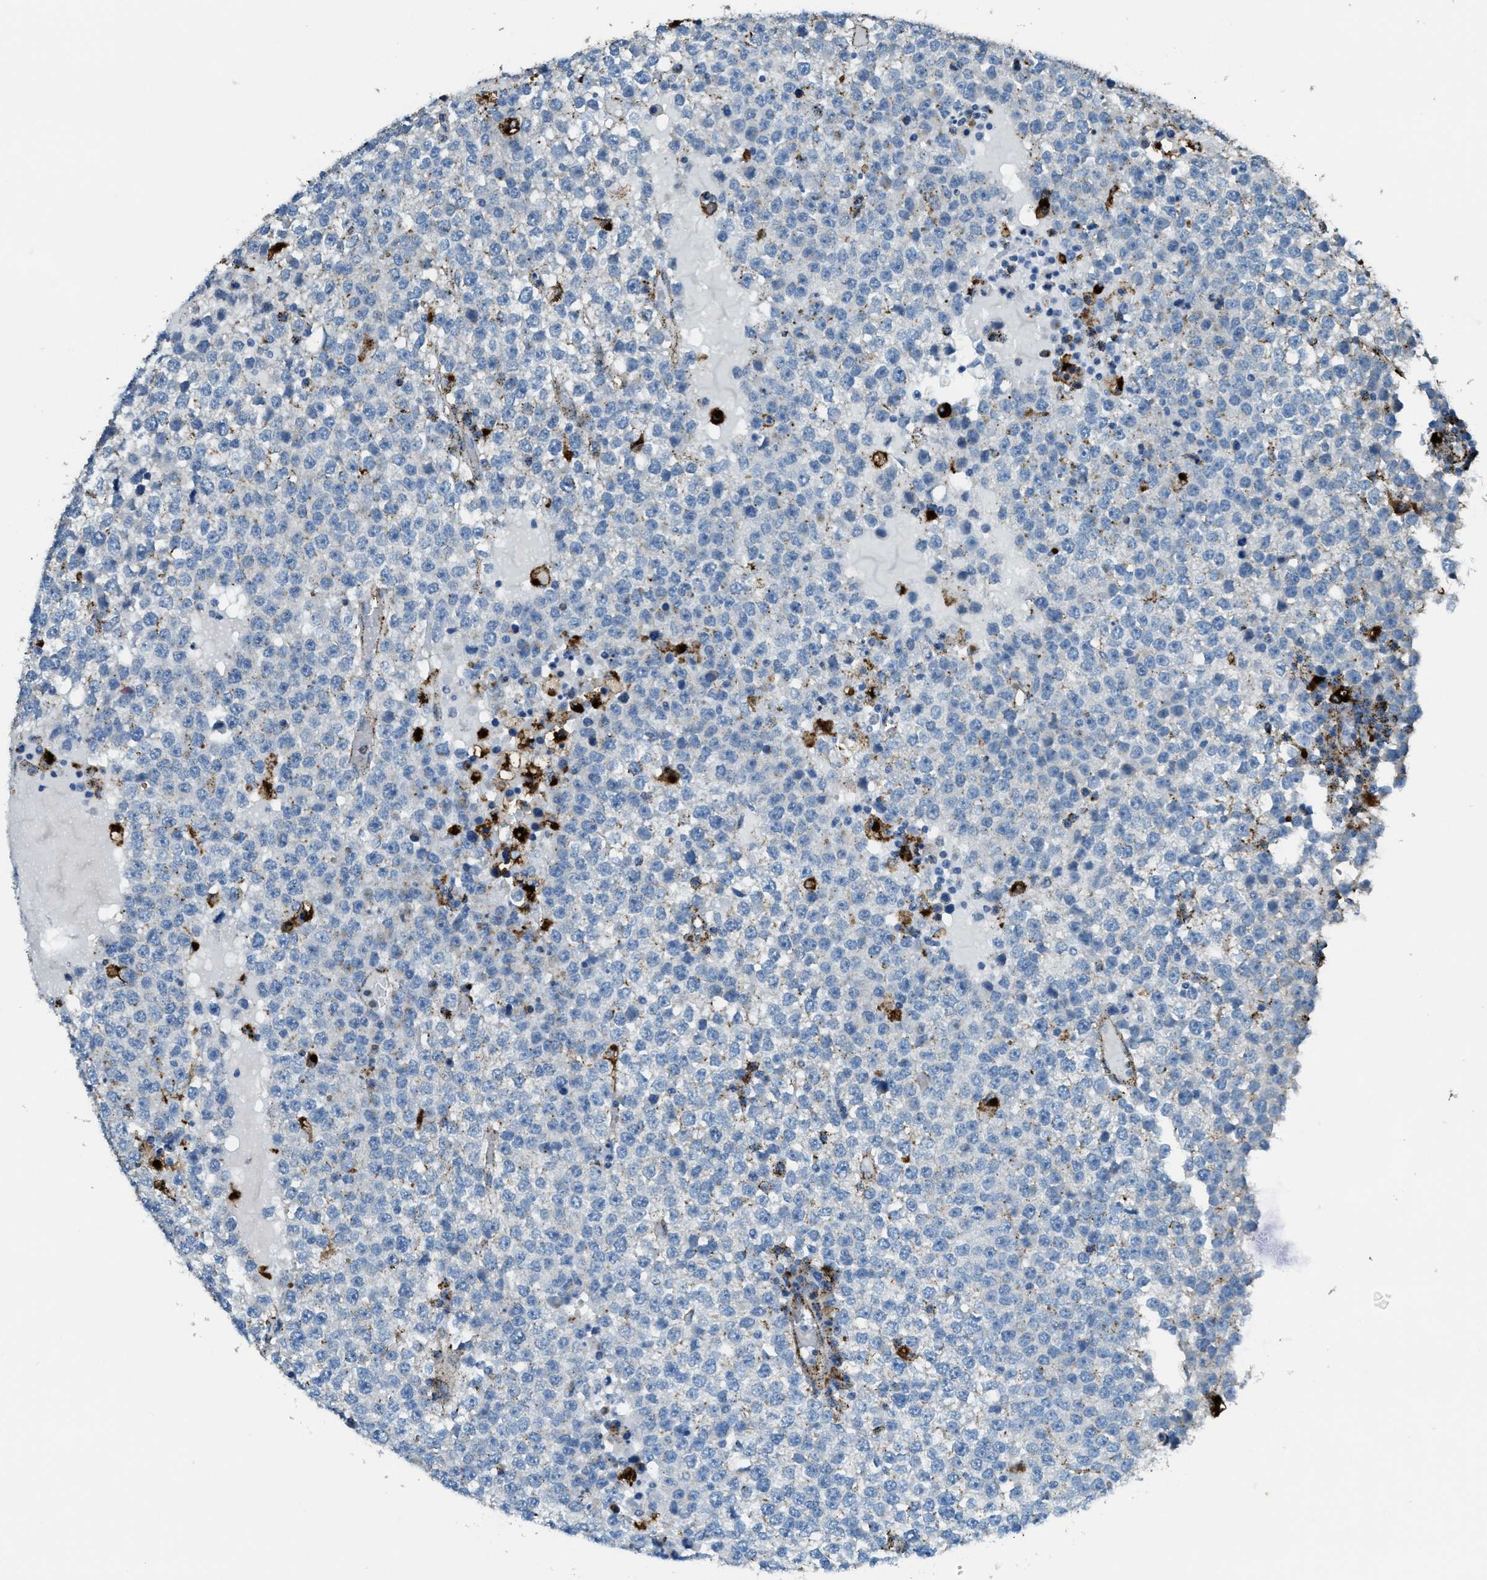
{"staining": {"intensity": "negative", "quantity": "none", "location": "none"}, "tissue": "testis cancer", "cell_type": "Tumor cells", "image_type": "cancer", "snomed": [{"axis": "morphology", "description": "Seminoma, NOS"}, {"axis": "topography", "description": "Testis"}], "caption": "Immunohistochemical staining of testis seminoma demonstrates no significant positivity in tumor cells. (DAB immunohistochemistry (IHC) visualized using brightfield microscopy, high magnification).", "gene": "SCARB2", "patient": {"sex": "male", "age": 65}}